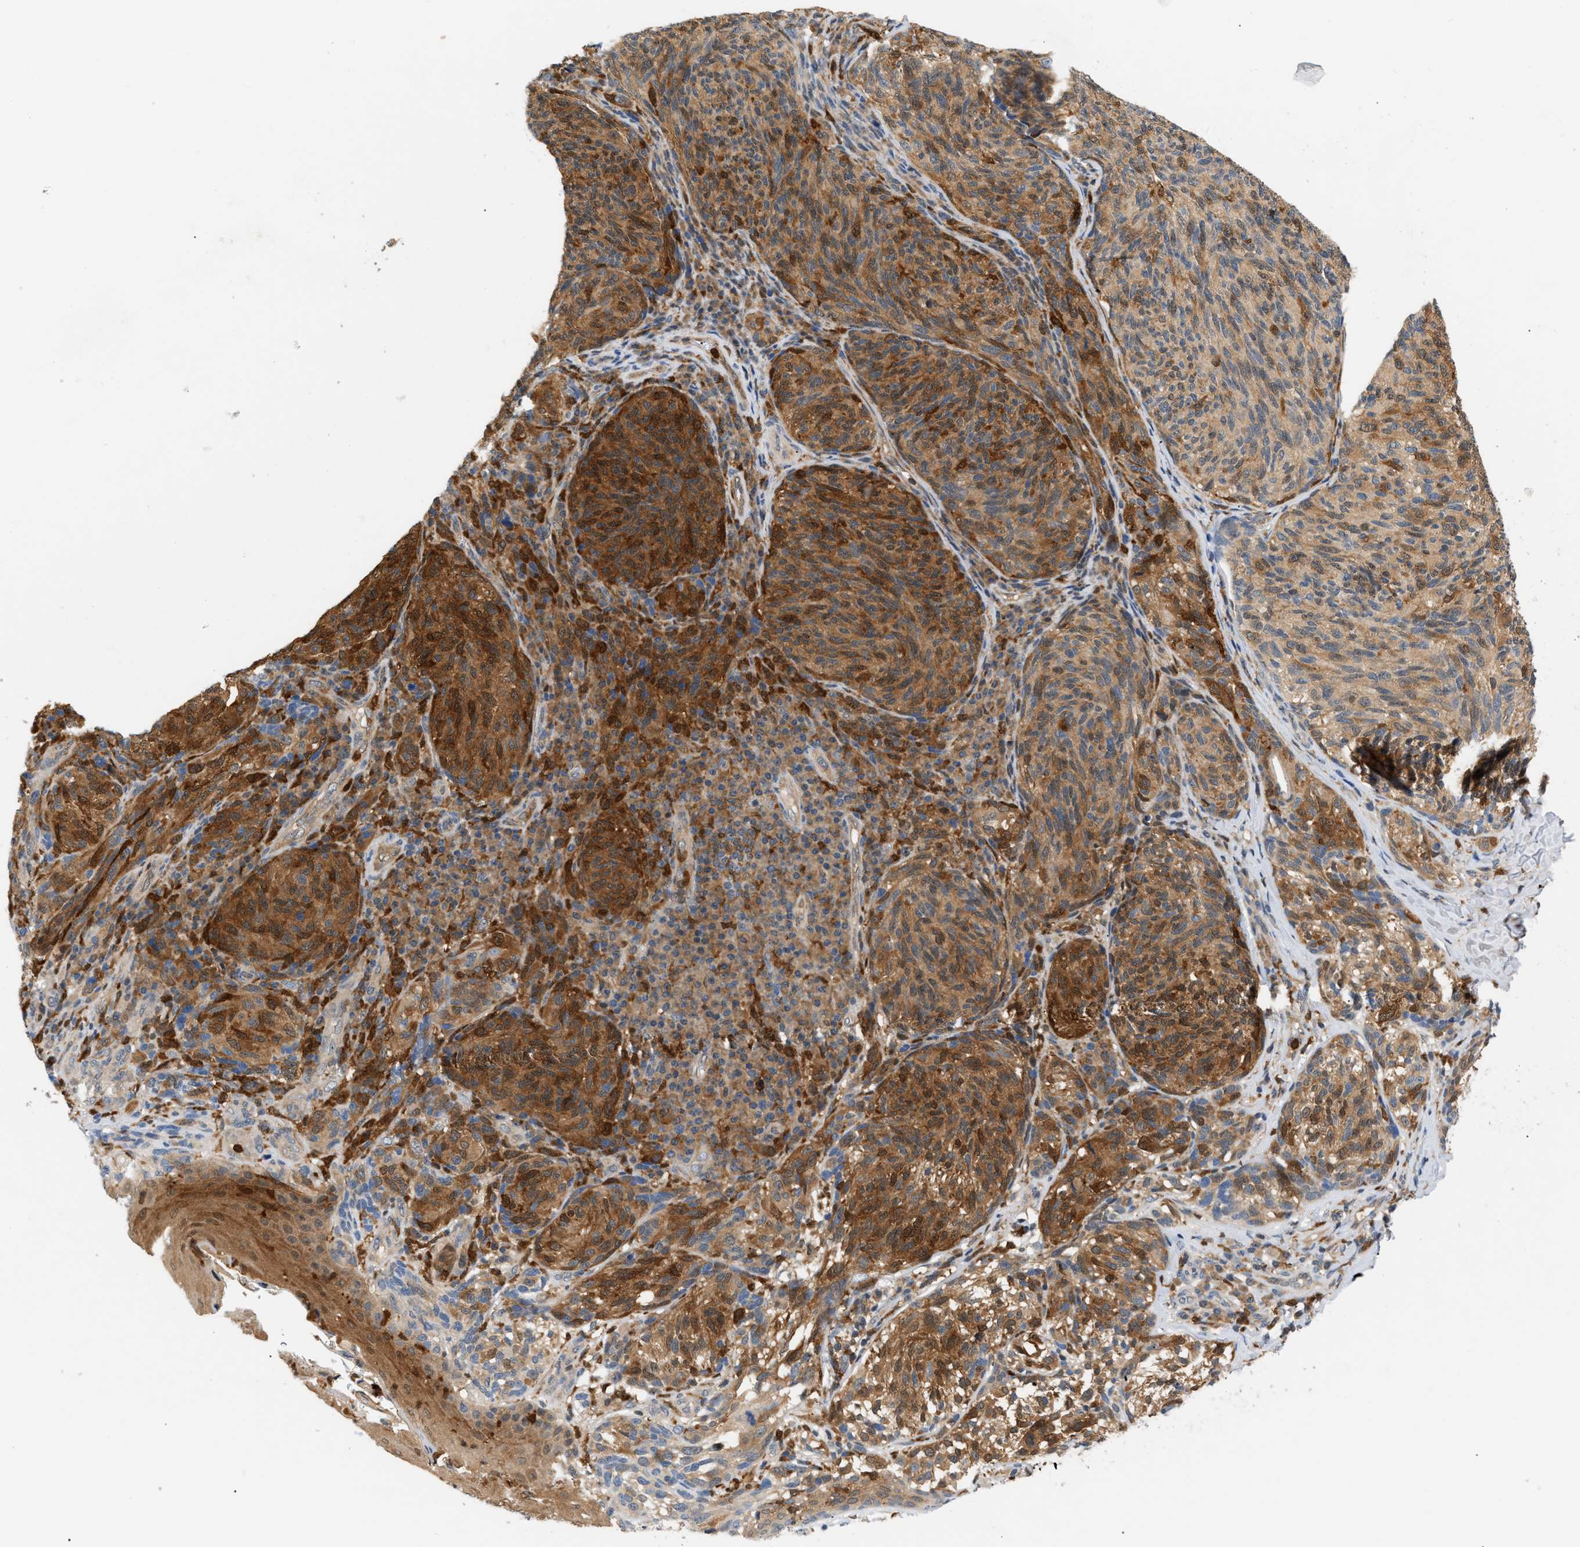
{"staining": {"intensity": "moderate", "quantity": ">75%", "location": "cytoplasmic/membranous"}, "tissue": "melanoma", "cell_type": "Tumor cells", "image_type": "cancer", "snomed": [{"axis": "morphology", "description": "Malignant melanoma, NOS"}, {"axis": "topography", "description": "Skin"}], "caption": "IHC image of human melanoma stained for a protein (brown), which shows medium levels of moderate cytoplasmic/membranous expression in approximately >75% of tumor cells.", "gene": "PYCARD", "patient": {"sex": "female", "age": 73}}